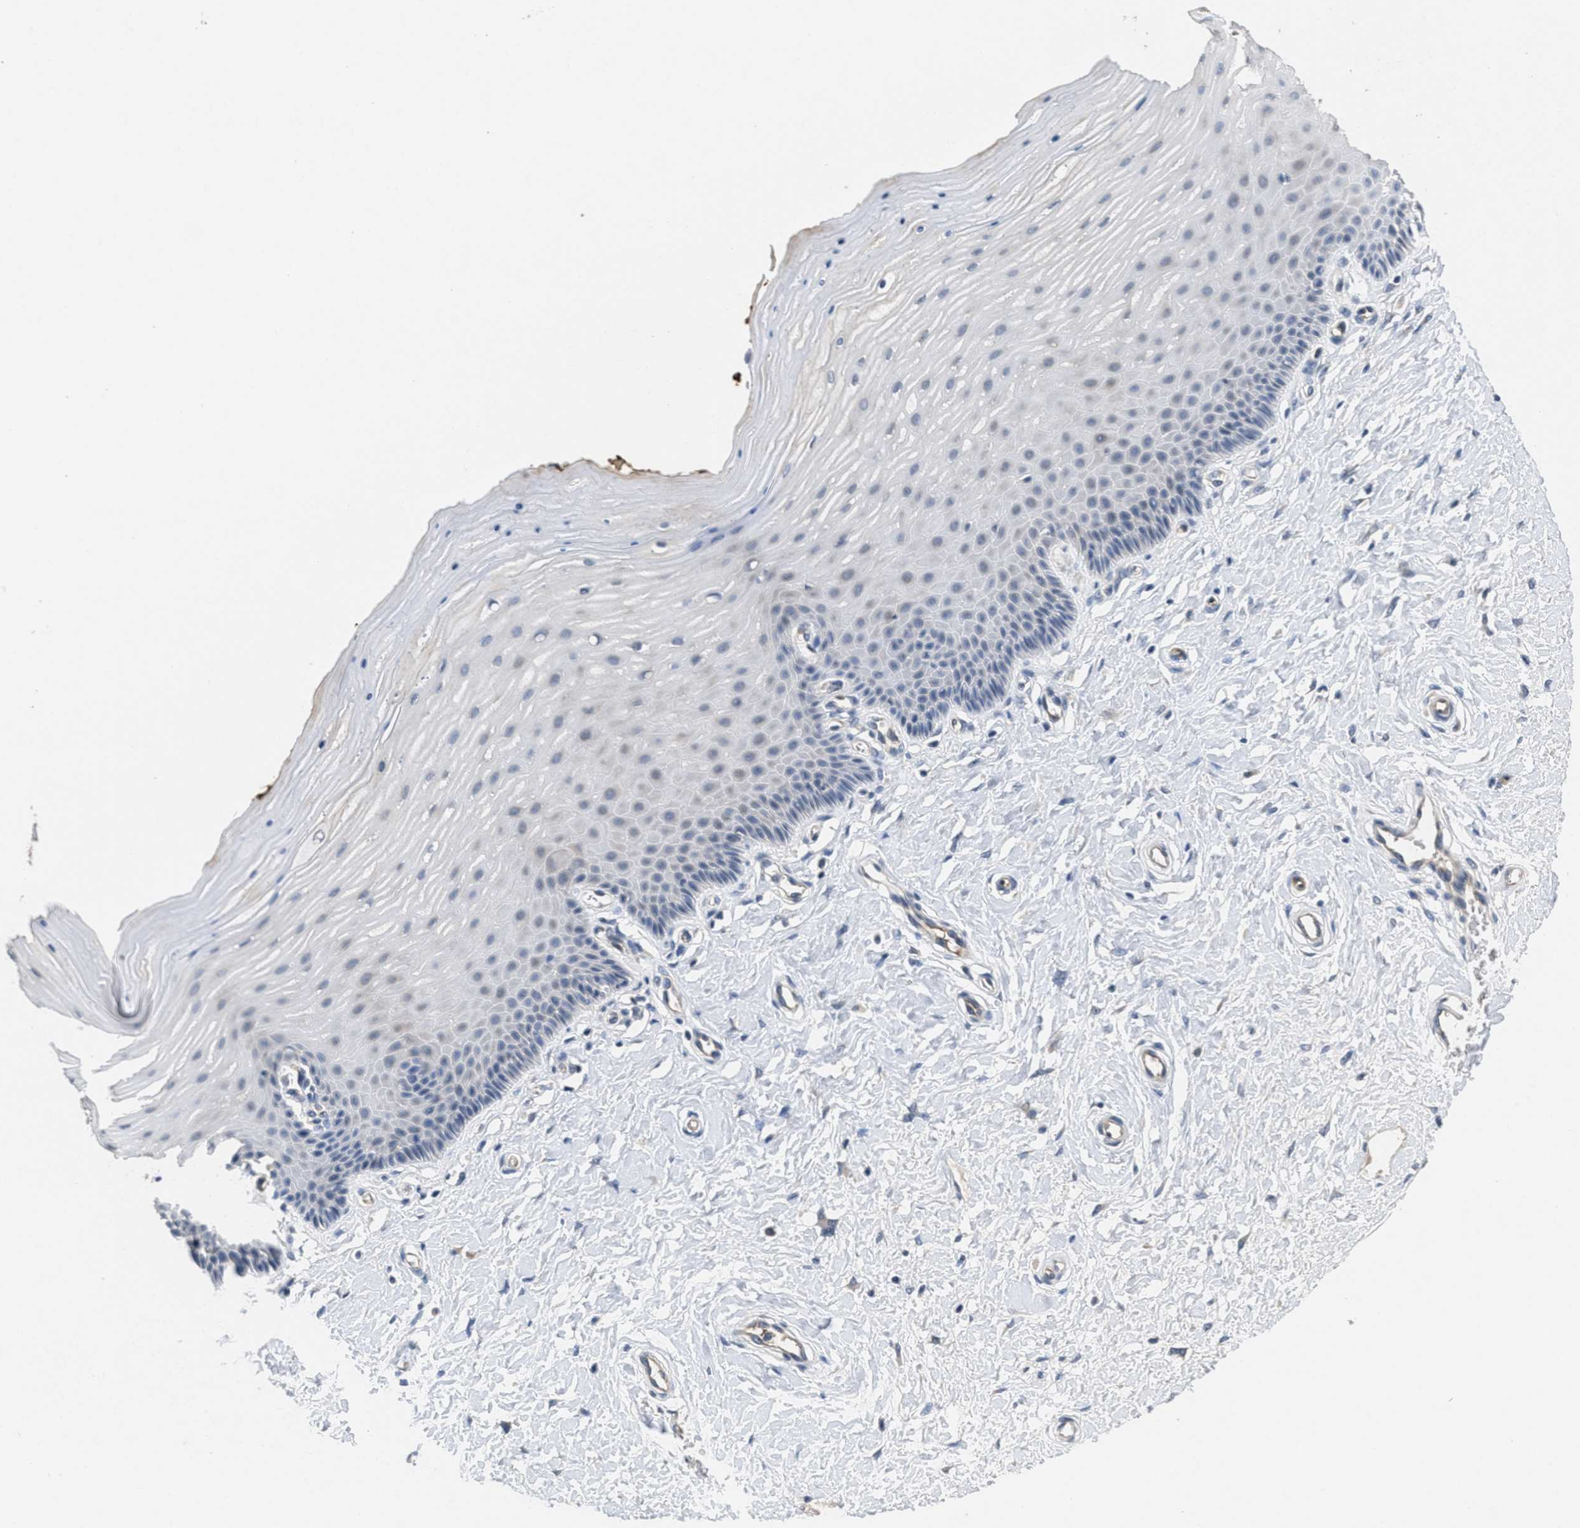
{"staining": {"intensity": "negative", "quantity": "none", "location": "none"}, "tissue": "cervix", "cell_type": "Squamous epithelial cells", "image_type": "normal", "snomed": [{"axis": "morphology", "description": "Normal tissue, NOS"}, {"axis": "topography", "description": "Cervix"}], "caption": "Human cervix stained for a protein using immunohistochemistry (IHC) displays no positivity in squamous epithelial cells.", "gene": "ANGPT1", "patient": {"sex": "female", "age": 55}}